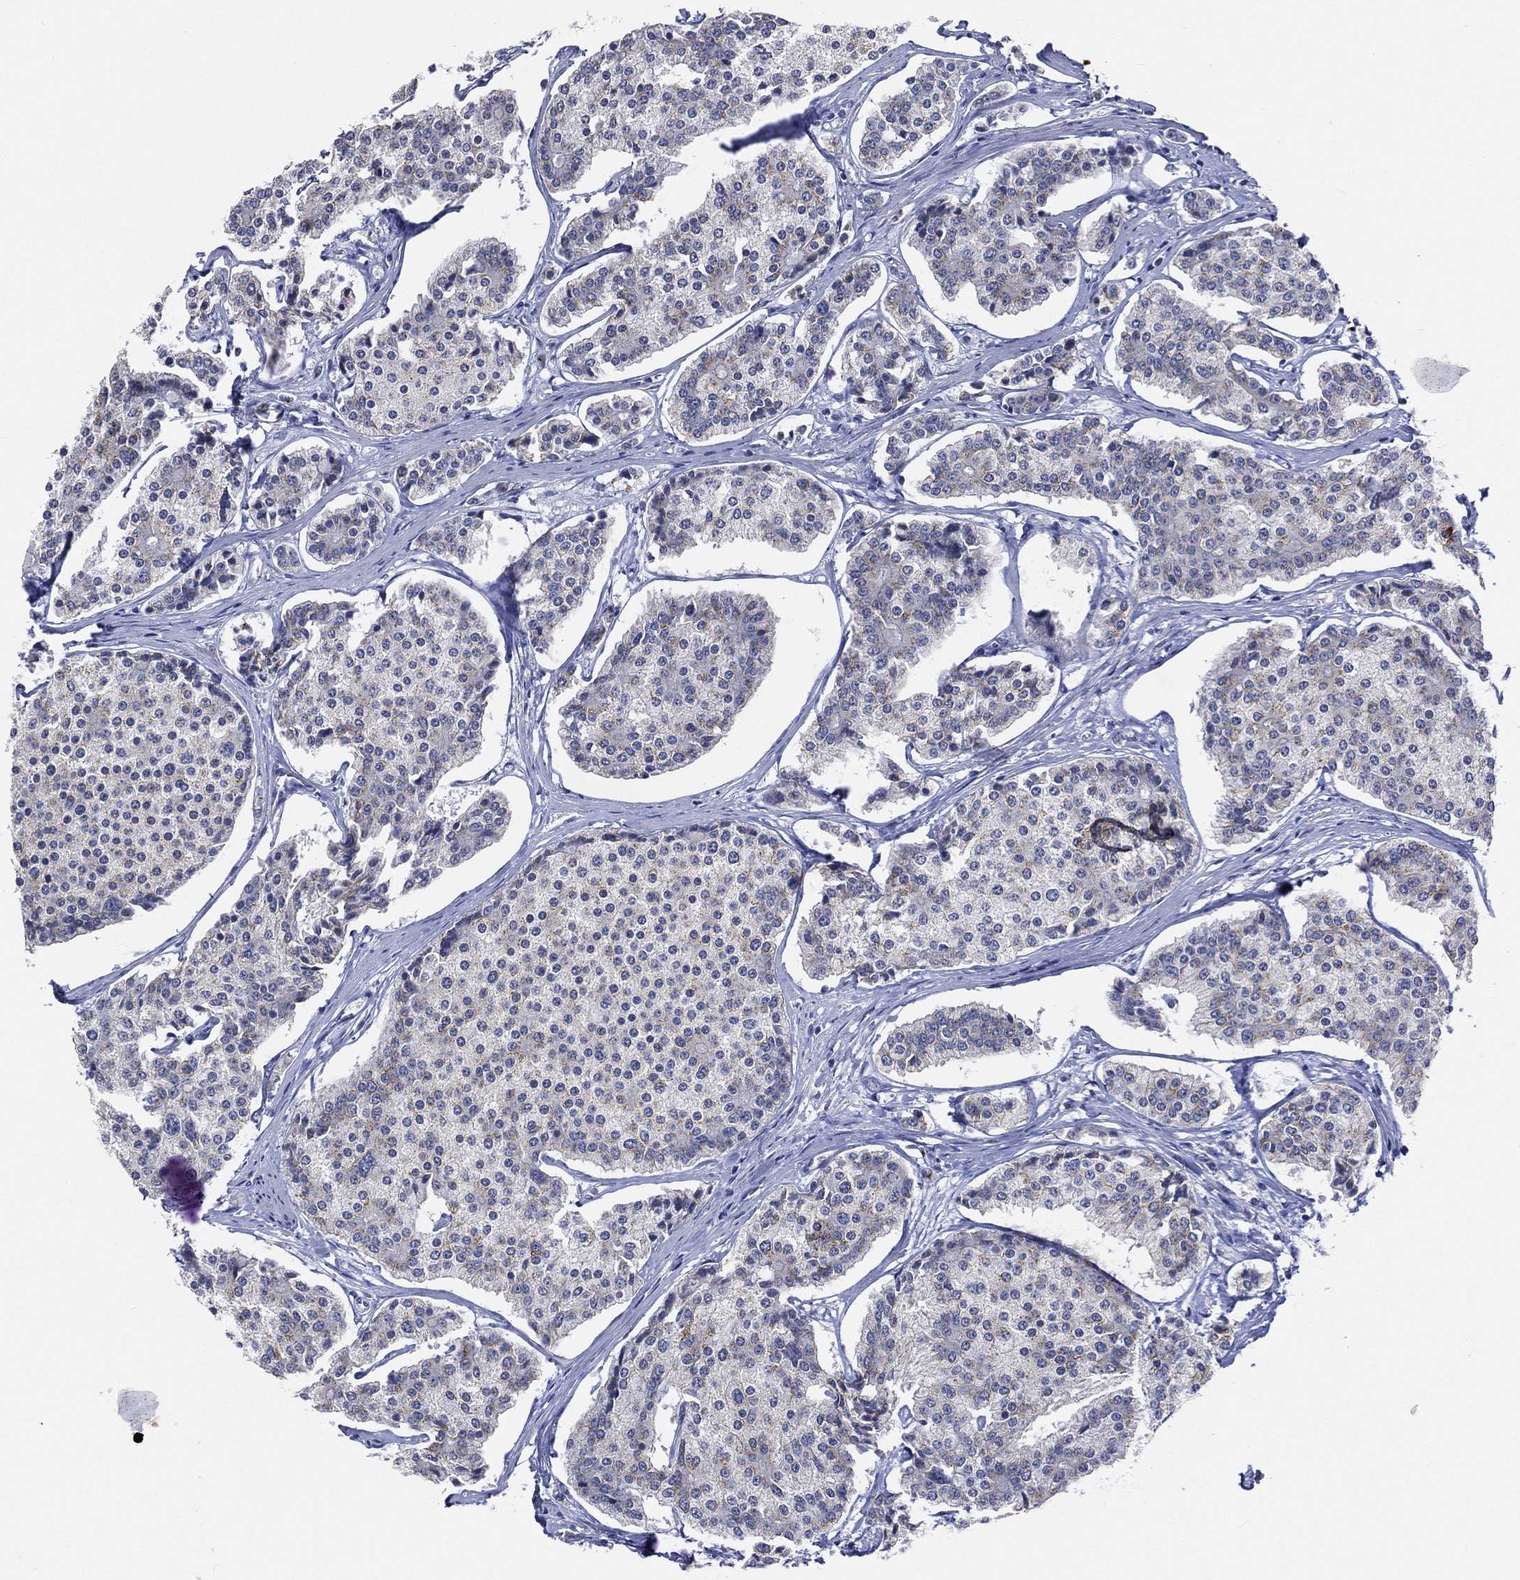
{"staining": {"intensity": "weak", "quantity": "<25%", "location": "cytoplasmic/membranous"}, "tissue": "carcinoid", "cell_type": "Tumor cells", "image_type": "cancer", "snomed": [{"axis": "morphology", "description": "Carcinoid, malignant, NOS"}, {"axis": "topography", "description": "Small intestine"}], "caption": "There is no significant expression in tumor cells of malignant carcinoid.", "gene": "TICAM1", "patient": {"sex": "female", "age": 65}}